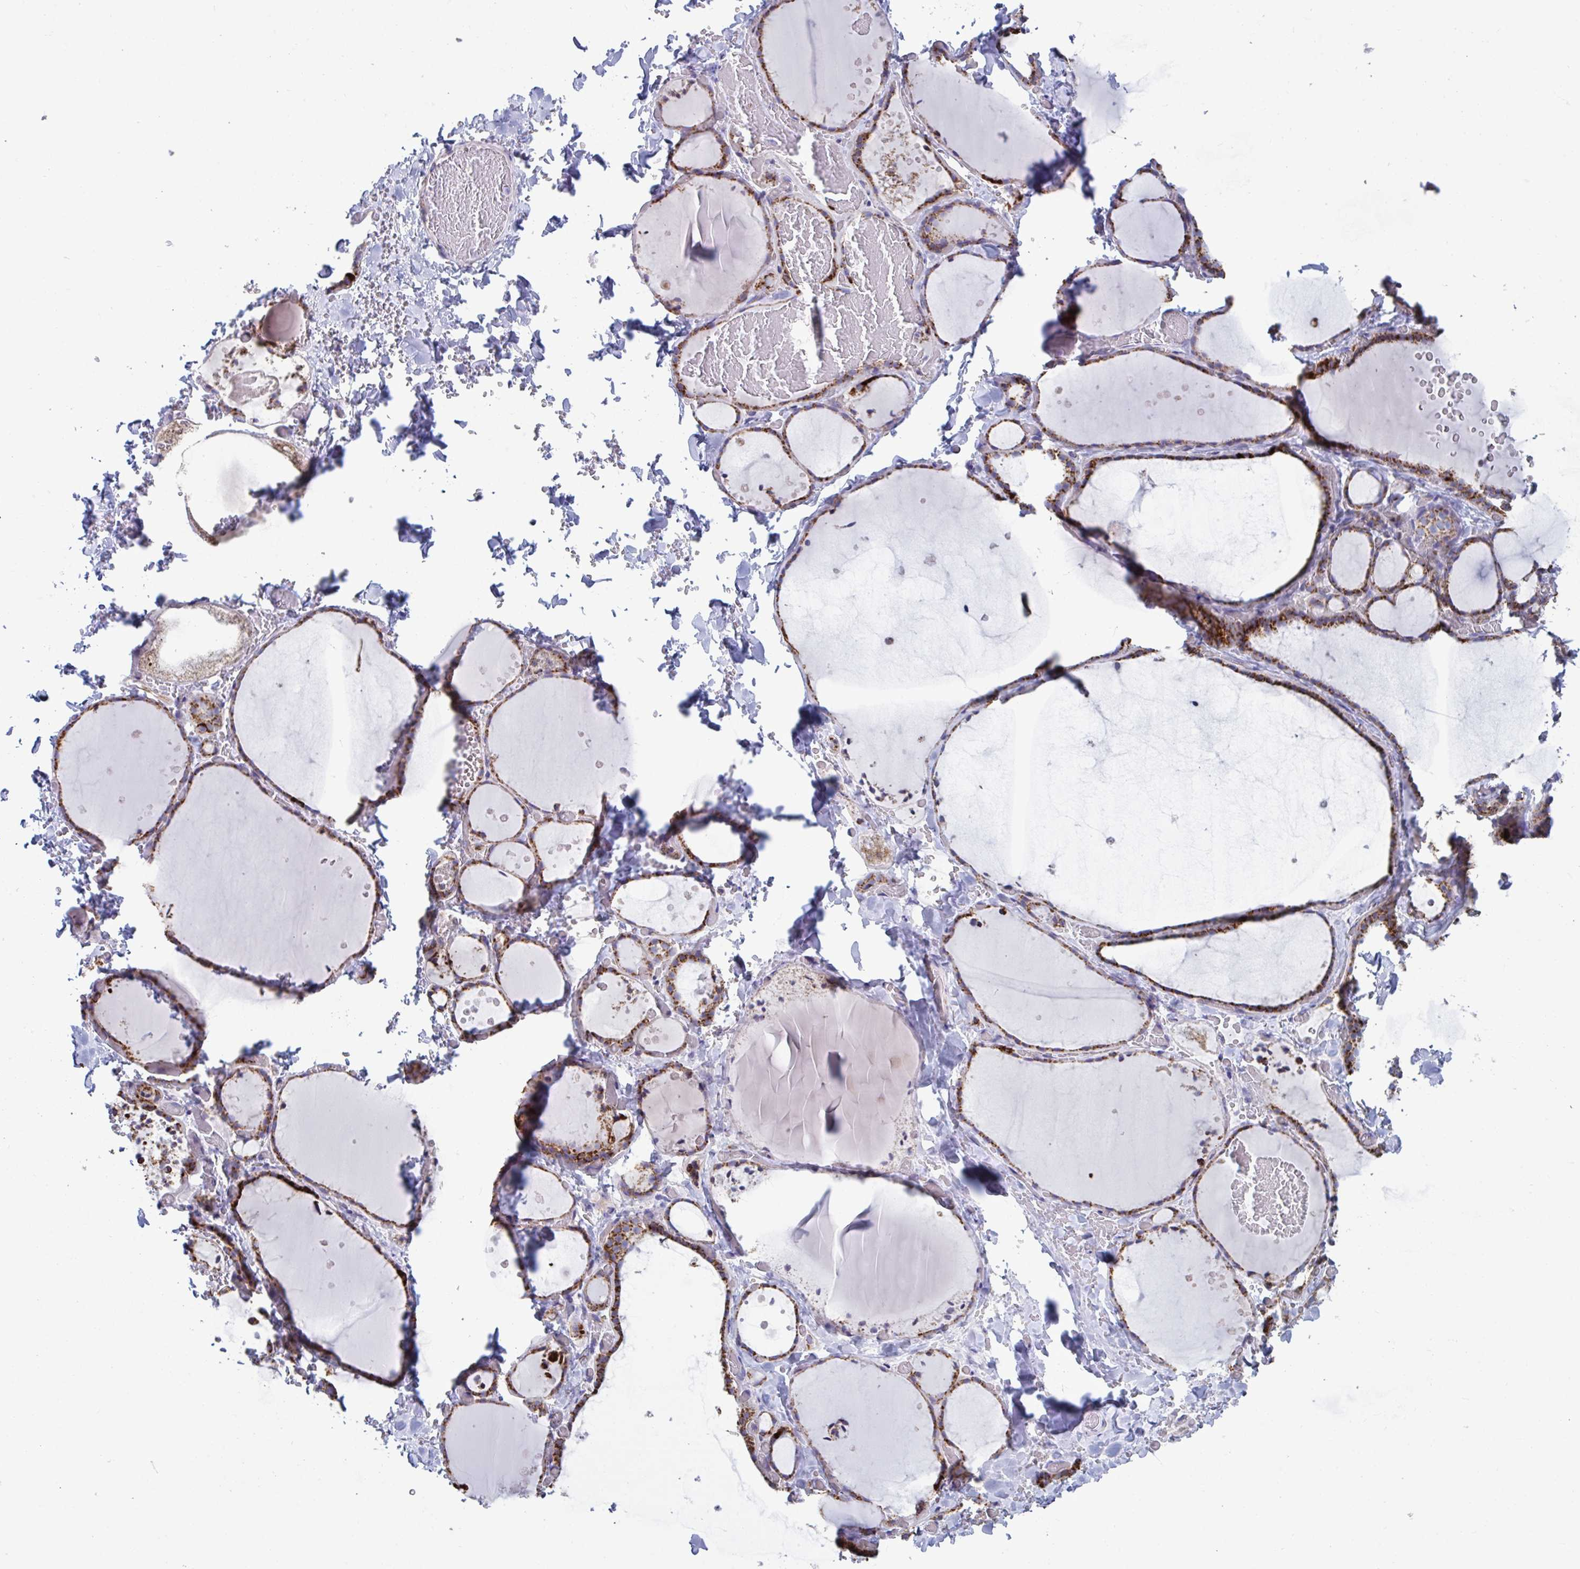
{"staining": {"intensity": "strong", "quantity": ">75%", "location": "cytoplasmic/membranous"}, "tissue": "thyroid gland", "cell_type": "Glandular cells", "image_type": "normal", "snomed": [{"axis": "morphology", "description": "Normal tissue, NOS"}, {"axis": "topography", "description": "Thyroid gland"}], "caption": "The immunohistochemical stain labels strong cytoplasmic/membranous expression in glandular cells of normal thyroid gland.", "gene": "BCAT2", "patient": {"sex": "female", "age": 36}}